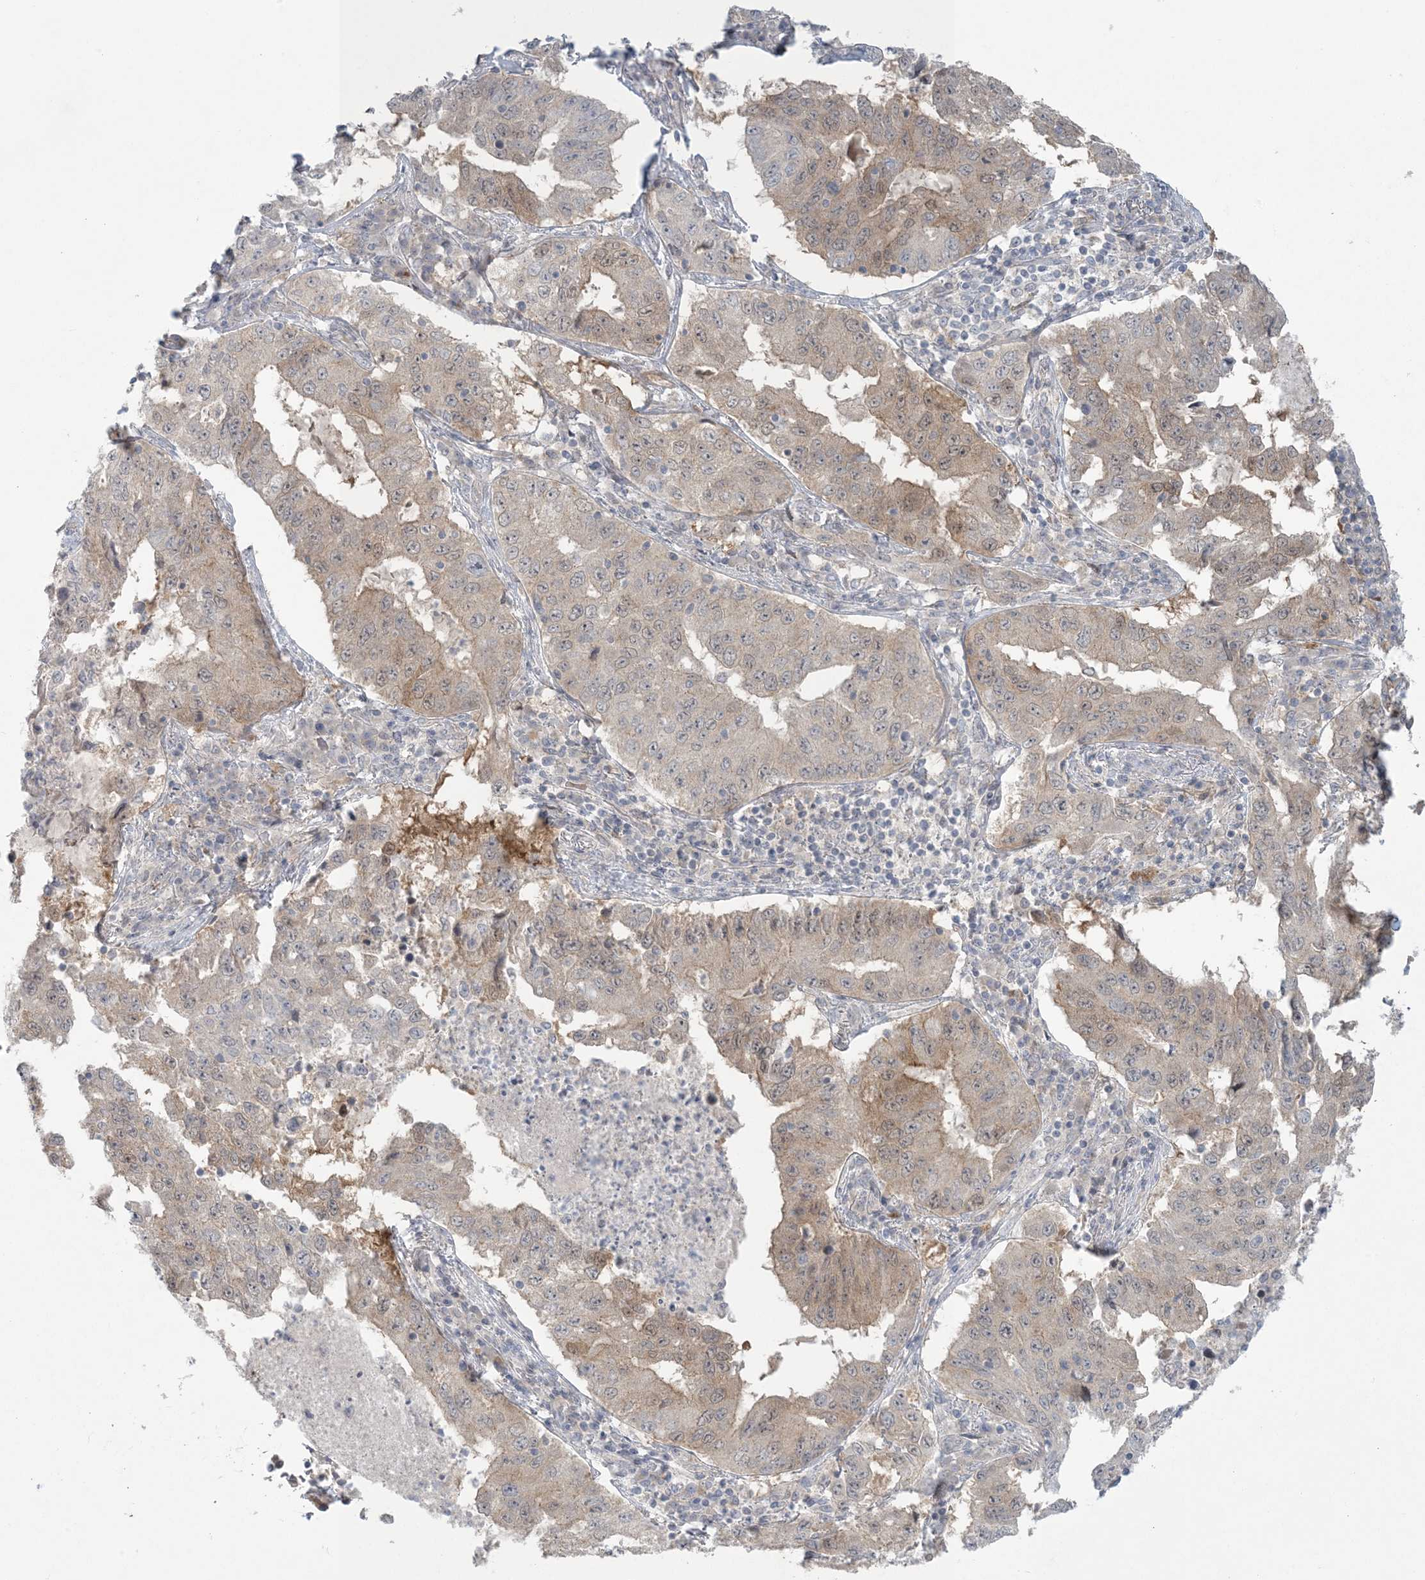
{"staining": {"intensity": "weak", "quantity": "<25%", "location": "cytoplasmic/membranous,nuclear"}, "tissue": "lung cancer", "cell_type": "Tumor cells", "image_type": "cancer", "snomed": [{"axis": "morphology", "description": "Adenocarcinoma, NOS"}, {"axis": "topography", "description": "Lung"}], "caption": "Immunohistochemistry (IHC) image of neoplastic tissue: human lung cancer (adenocarcinoma) stained with DAB (3,3'-diaminobenzidine) displays no significant protein staining in tumor cells.", "gene": "NRBP2", "patient": {"sex": "female", "age": 51}}